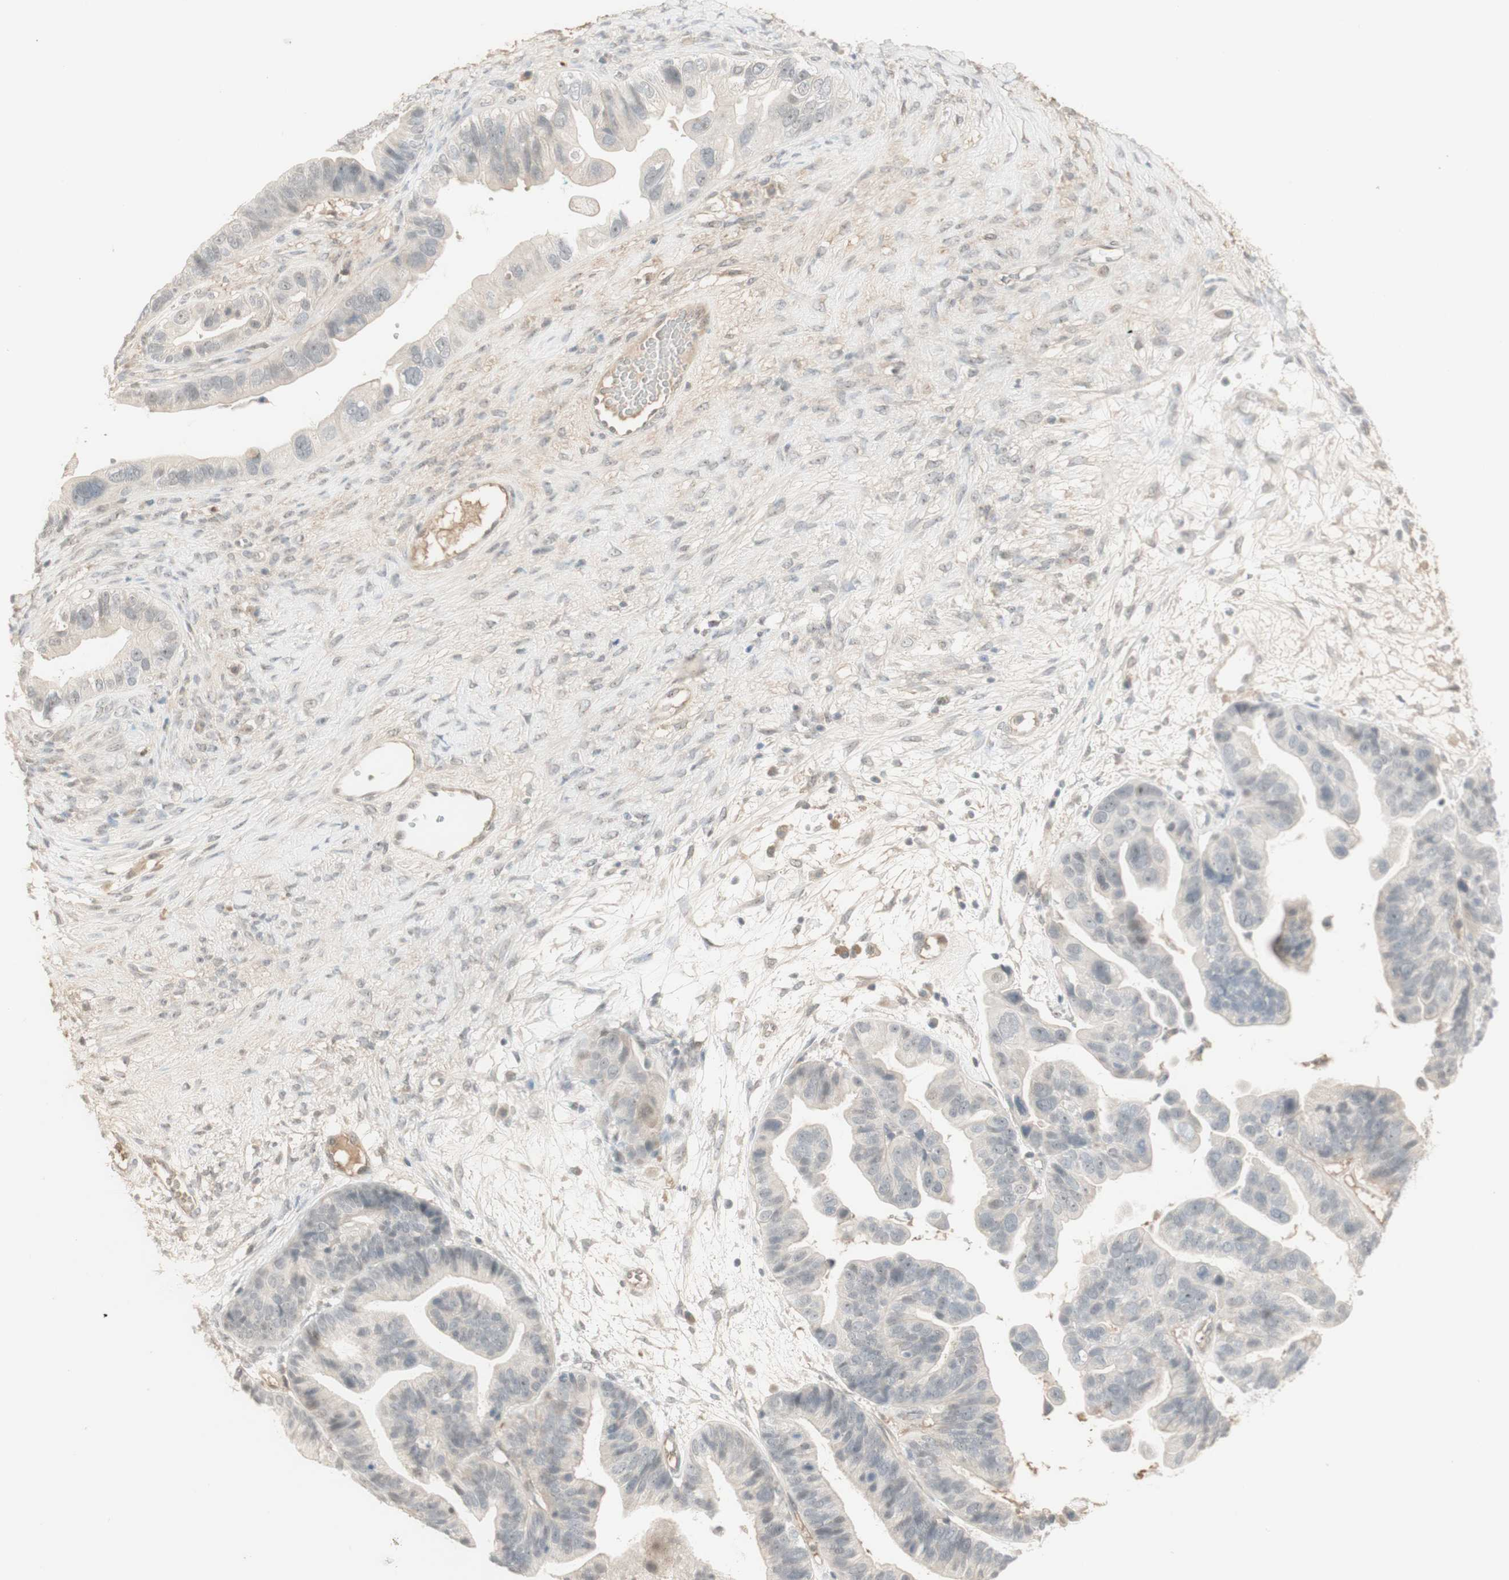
{"staining": {"intensity": "negative", "quantity": "none", "location": "none"}, "tissue": "ovarian cancer", "cell_type": "Tumor cells", "image_type": "cancer", "snomed": [{"axis": "morphology", "description": "Cystadenocarcinoma, serous, NOS"}, {"axis": "topography", "description": "Ovary"}], "caption": "This is a micrograph of immunohistochemistry staining of serous cystadenocarcinoma (ovarian), which shows no expression in tumor cells.", "gene": "PLCD4", "patient": {"sex": "female", "age": 56}}